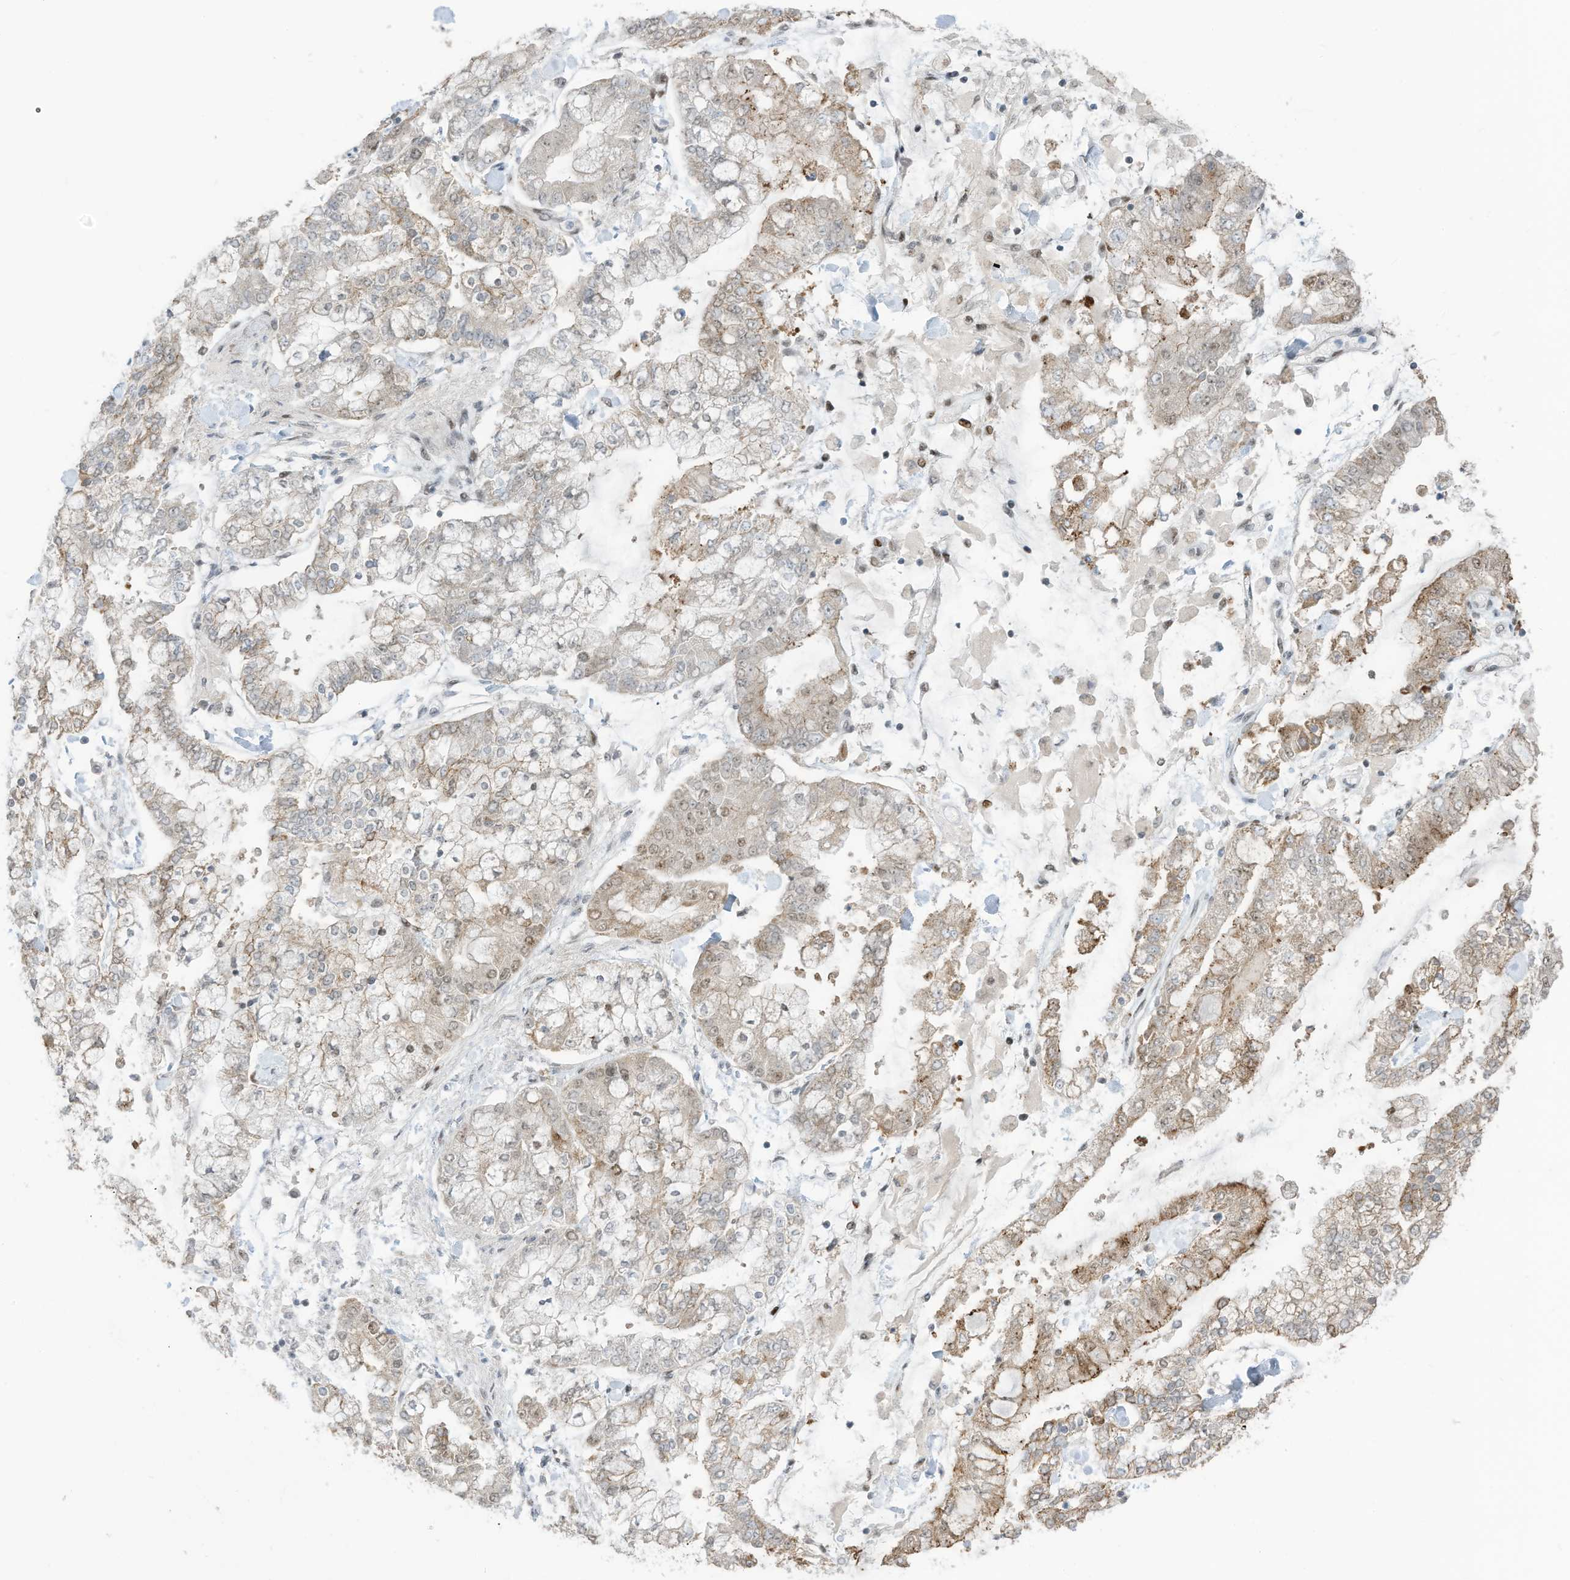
{"staining": {"intensity": "weak", "quantity": "<25%", "location": "cytoplasmic/membranous,nuclear"}, "tissue": "stomach cancer", "cell_type": "Tumor cells", "image_type": "cancer", "snomed": [{"axis": "morphology", "description": "Normal tissue, NOS"}, {"axis": "morphology", "description": "Adenocarcinoma, NOS"}, {"axis": "topography", "description": "Stomach, upper"}, {"axis": "topography", "description": "Stomach"}], "caption": "This is a image of immunohistochemistry (IHC) staining of adenocarcinoma (stomach), which shows no positivity in tumor cells.", "gene": "ZCWPW2", "patient": {"sex": "male", "age": 76}}